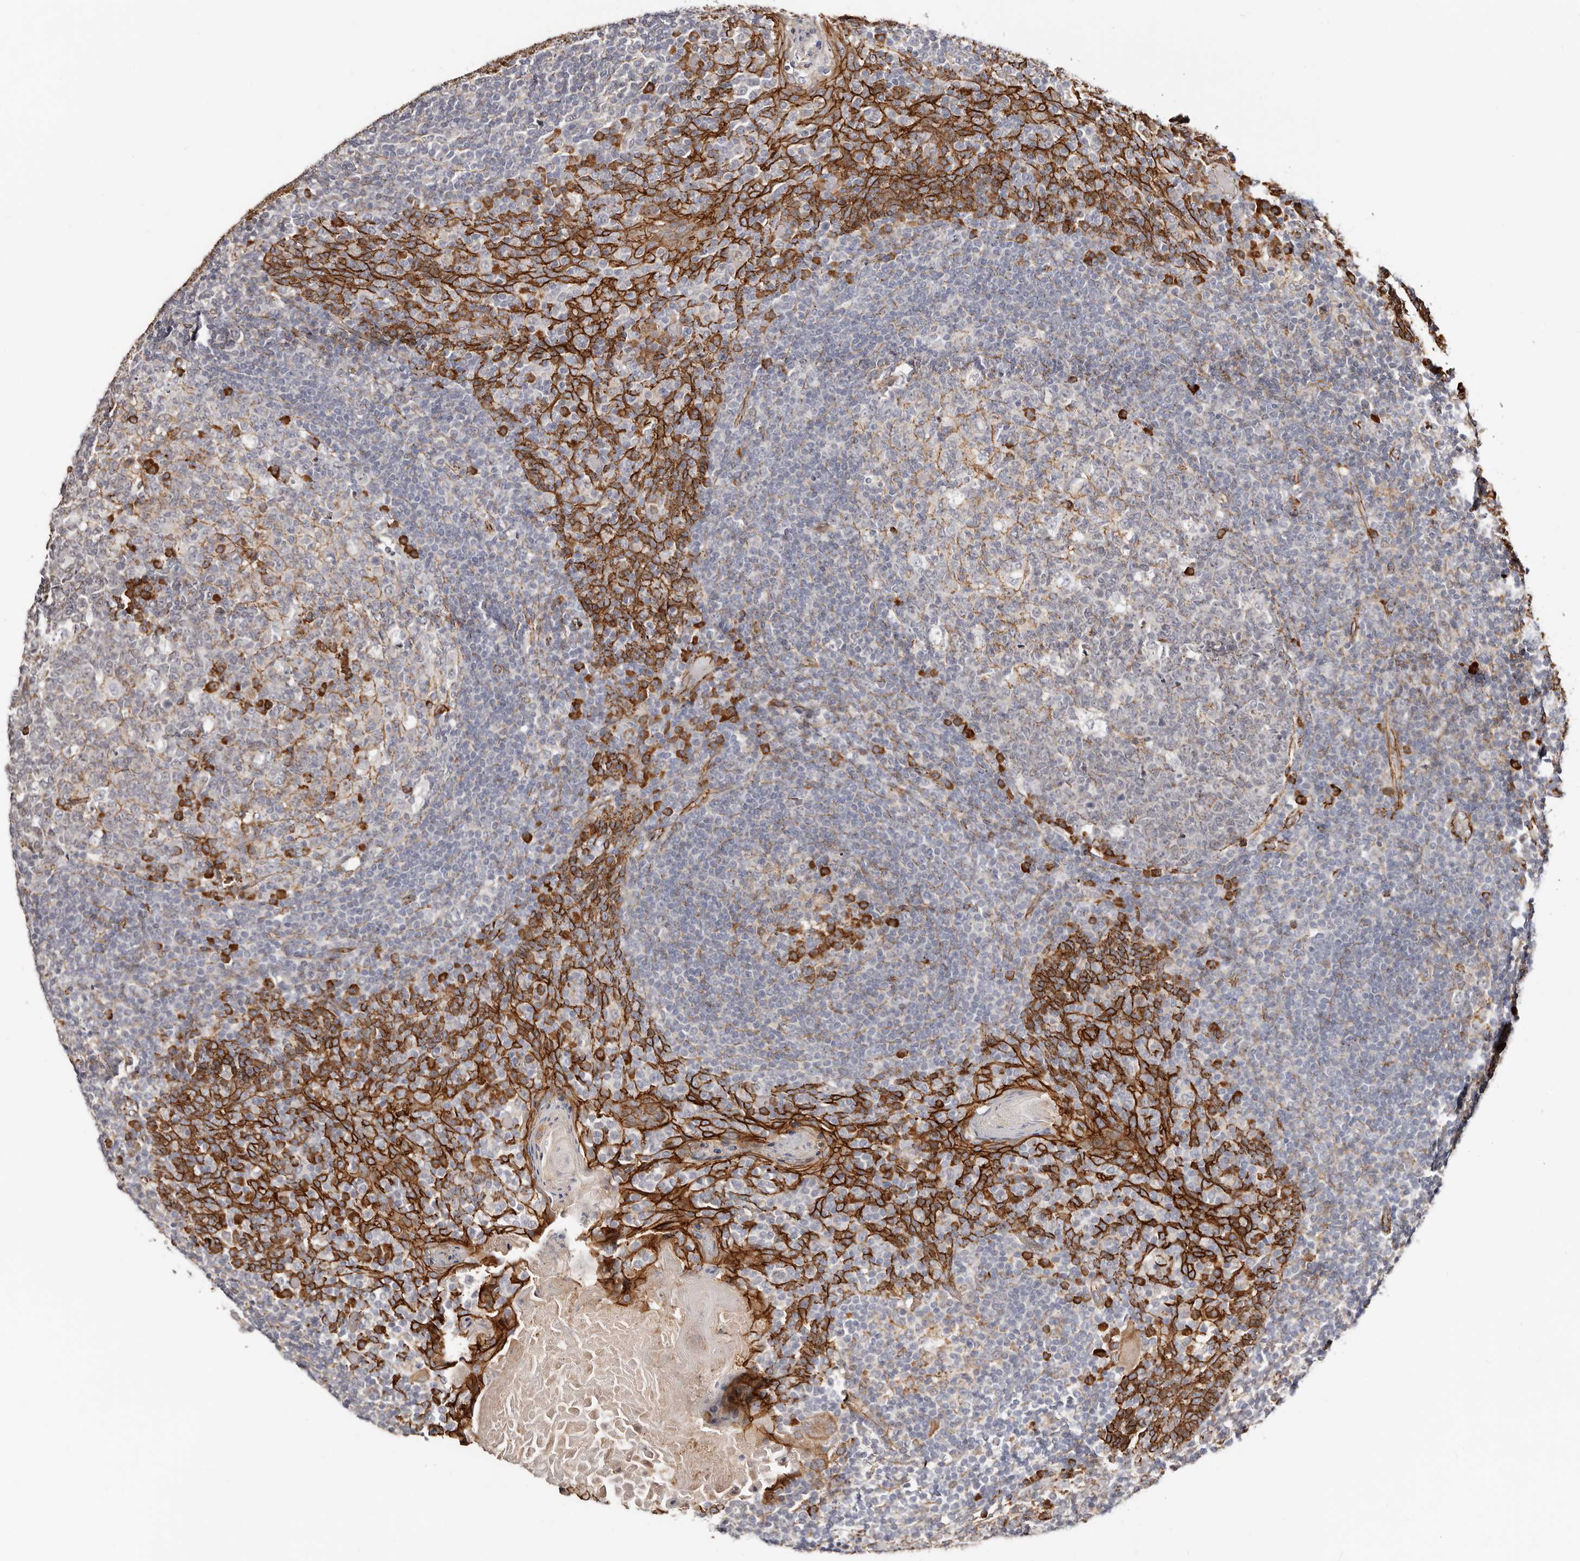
{"staining": {"intensity": "strong", "quantity": "<25%", "location": "cytoplasmic/membranous"}, "tissue": "tonsil", "cell_type": "Germinal center cells", "image_type": "normal", "snomed": [{"axis": "morphology", "description": "Normal tissue, NOS"}, {"axis": "topography", "description": "Tonsil"}], "caption": "Protein positivity by immunohistochemistry (IHC) shows strong cytoplasmic/membranous expression in approximately <25% of germinal center cells in unremarkable tonsil. (brown staining indicates protein expression, while blue staining denotes nuclei).", "gene": "CTNNB1", "patient": {"sex": "female", "age": 19}}